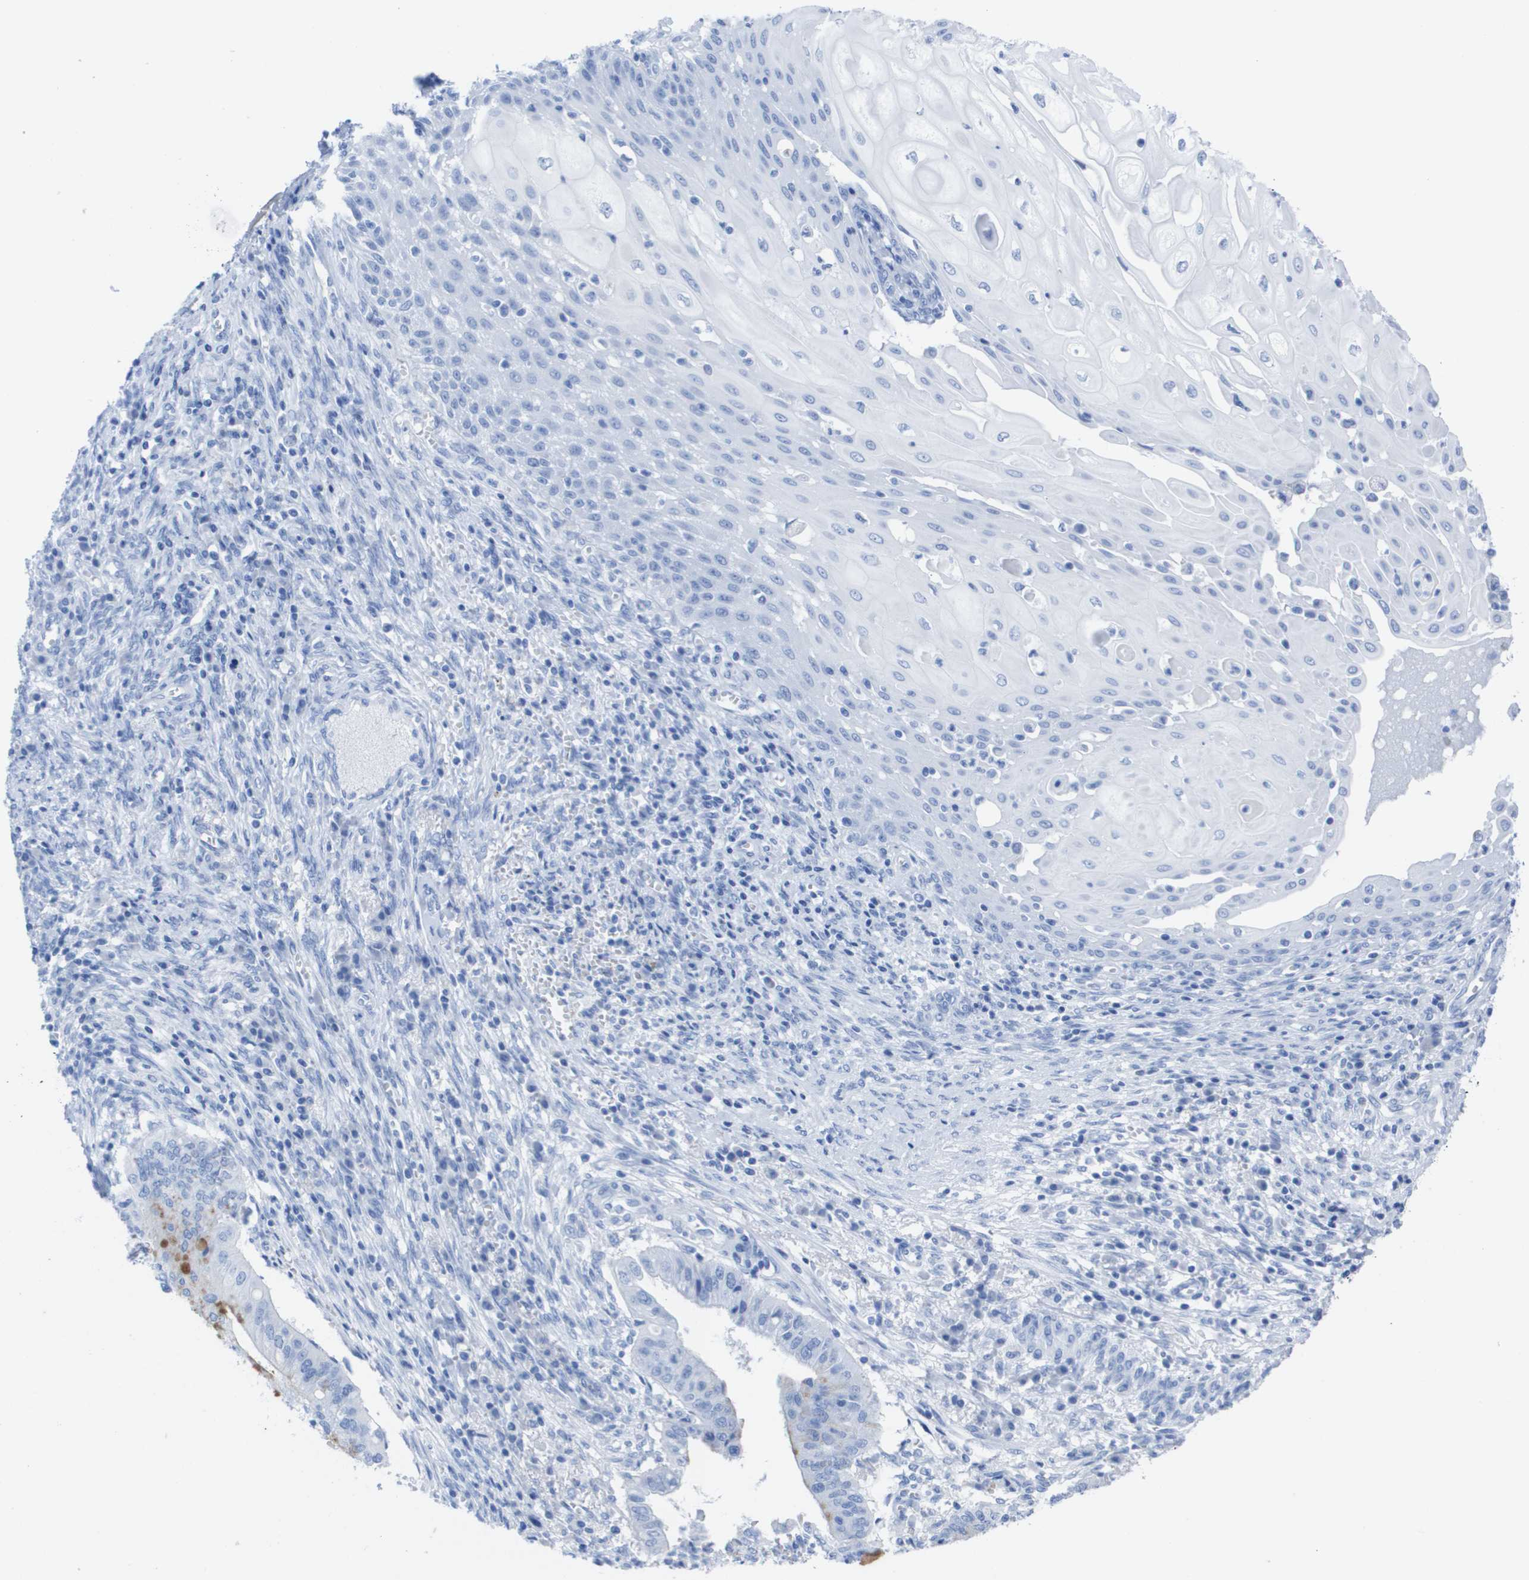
{"staining": {"intensity": "weak", "quantity": "<25%", "location": "cytoplasmic/membranous"}, "tissue": "cervical cancer", "cell_type": "Tumor cells", "image_type": "cancer", "snomed": [{"axis": "morphology", "description": "Adenocarcinoma, NOS"}, {"axis": "topography", "description": "Cervix"}], "caption": "The histopathology image exhibits no staining of tumor cells in cervical adenocarcinoma.", "gene": "KCNA3", "patient": {"sex": "female", "age": 44}}